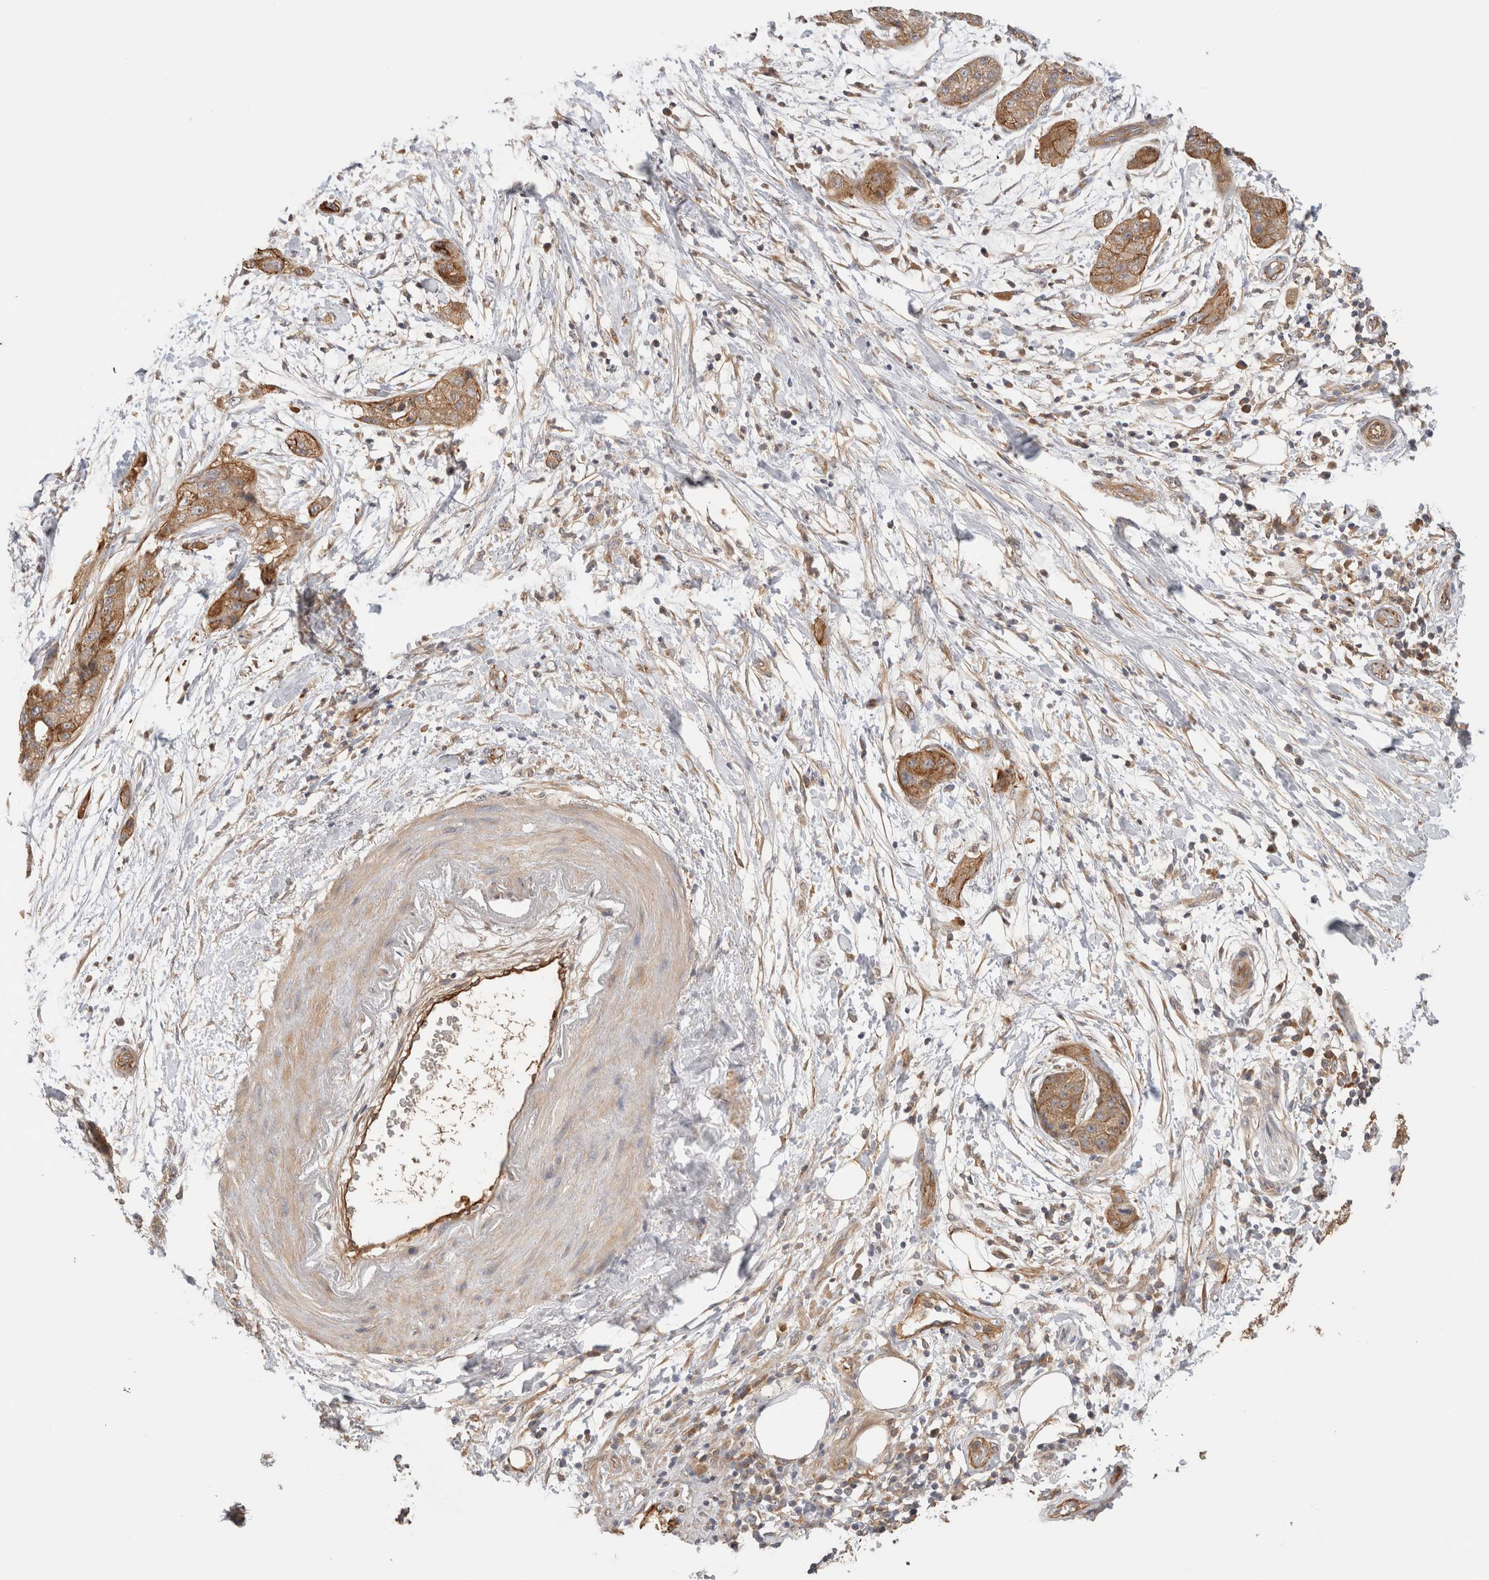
{"staining": {"intensity": "moderate", "quantity": ">75%", "location": "cytoplasmic/membranous"}, "tissue": "pancreatic cancer", "cell_type": "Tumor cells", "image_type": "cancer", "snomed": [{"axis": "morphology", "description": "Adenocarcinoma, NOS"}, {"axis": "topography", "description": "Pancreas"}], "caption": "Human adenocarcinoma (pancreatic) stained for a protein (brown) exhibits moderate cytoplasmic/membranous positive staining in approximately >75% of tumor cells.", "gene": "SGK3", "patient": {"sex": "female", "age": 78}}